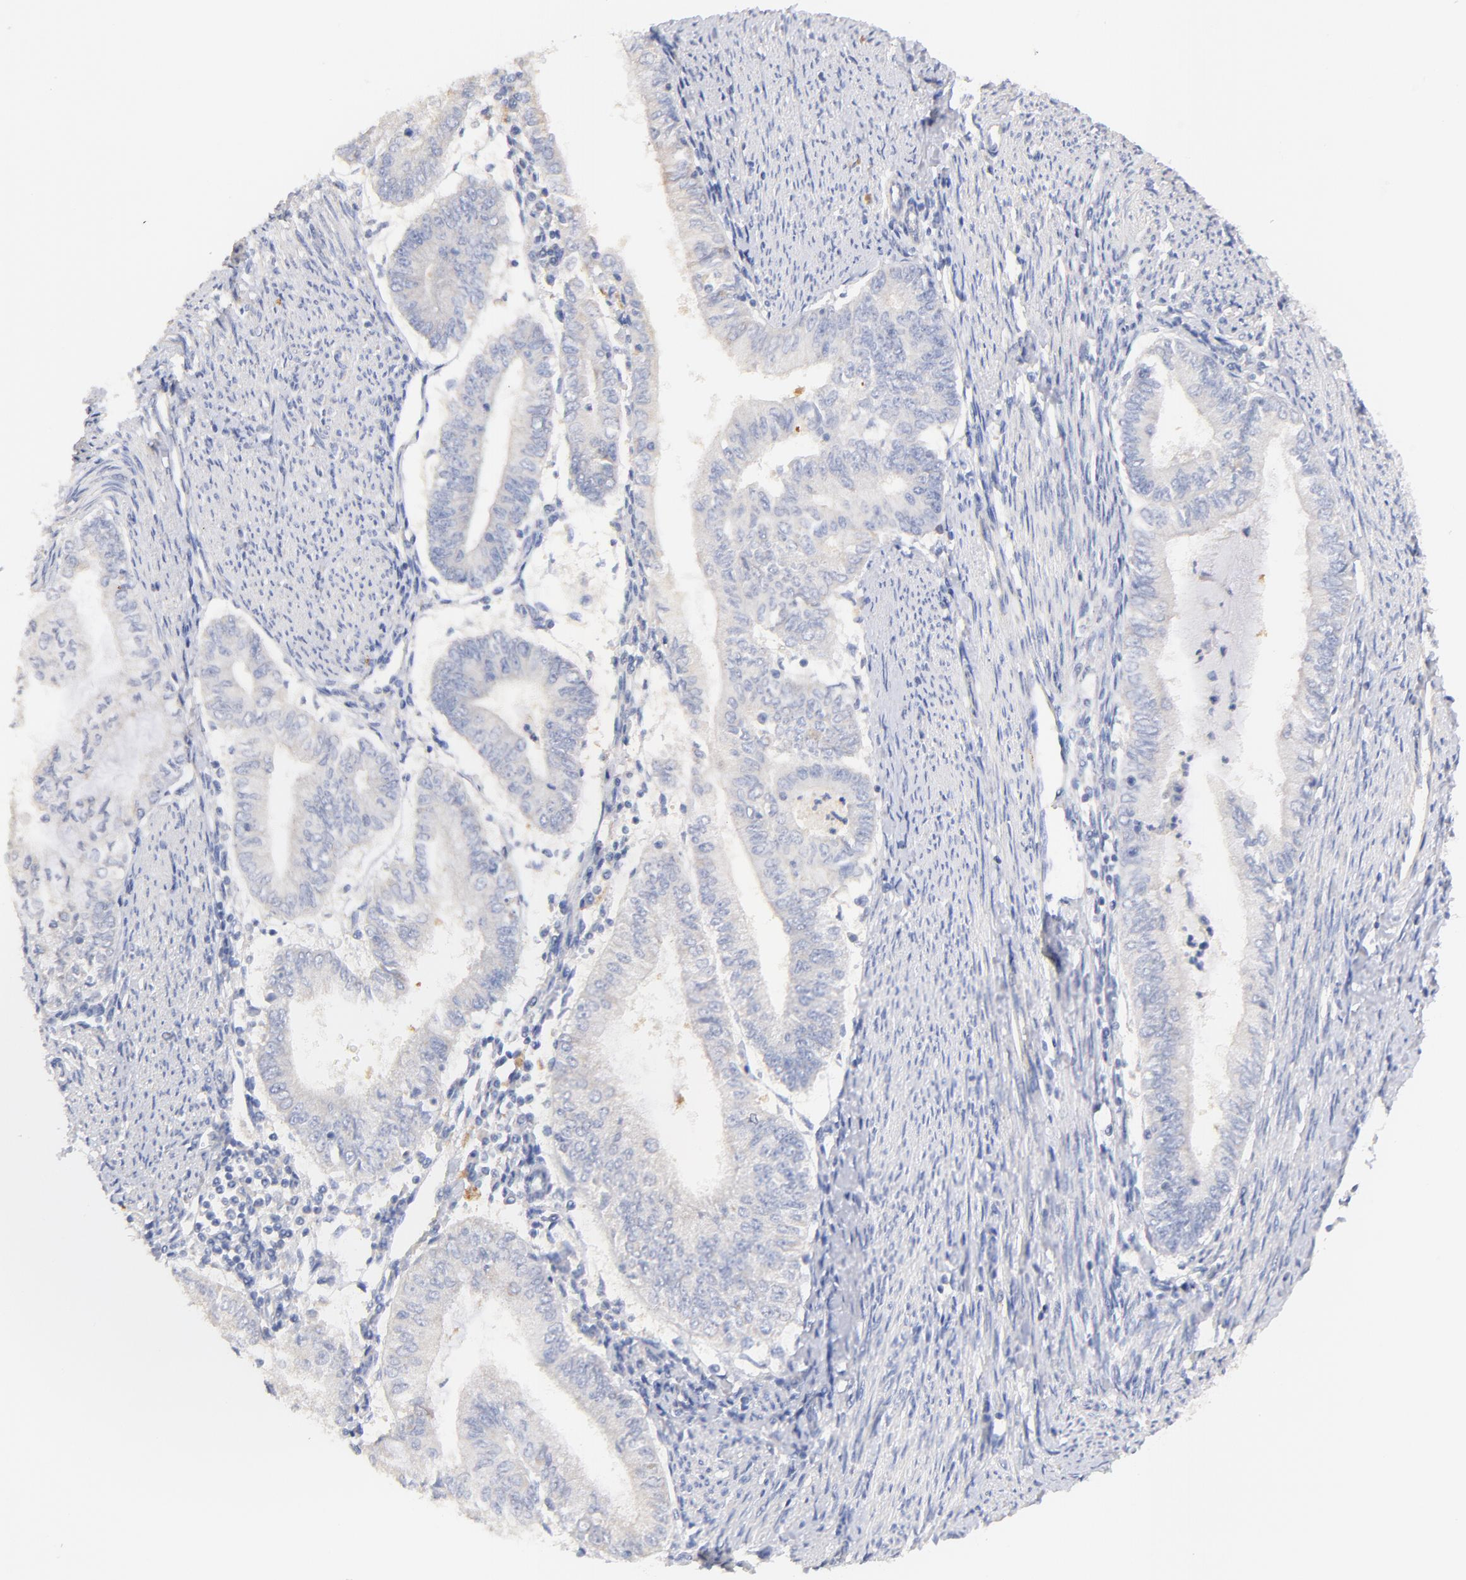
{"staining": {"intensity": "weak", "quantity": "<25%", "location": "cytoplasmic/membranous"}, "tissue": "endometrial cancer", "cell_type": "Tumor cells", "image_type": "cancer", "snomed": [{"axis": "morphology", "description": "Adenocarcinoma, NOS"}, {"axis": "topography", "description": "Endometrium"}], "caption": "This is an IHC image of human endometrial cancer. There is no expression in tumor cells.", "gene": "HS3ST1", "patient": {"sex": "female", "age": 66}}